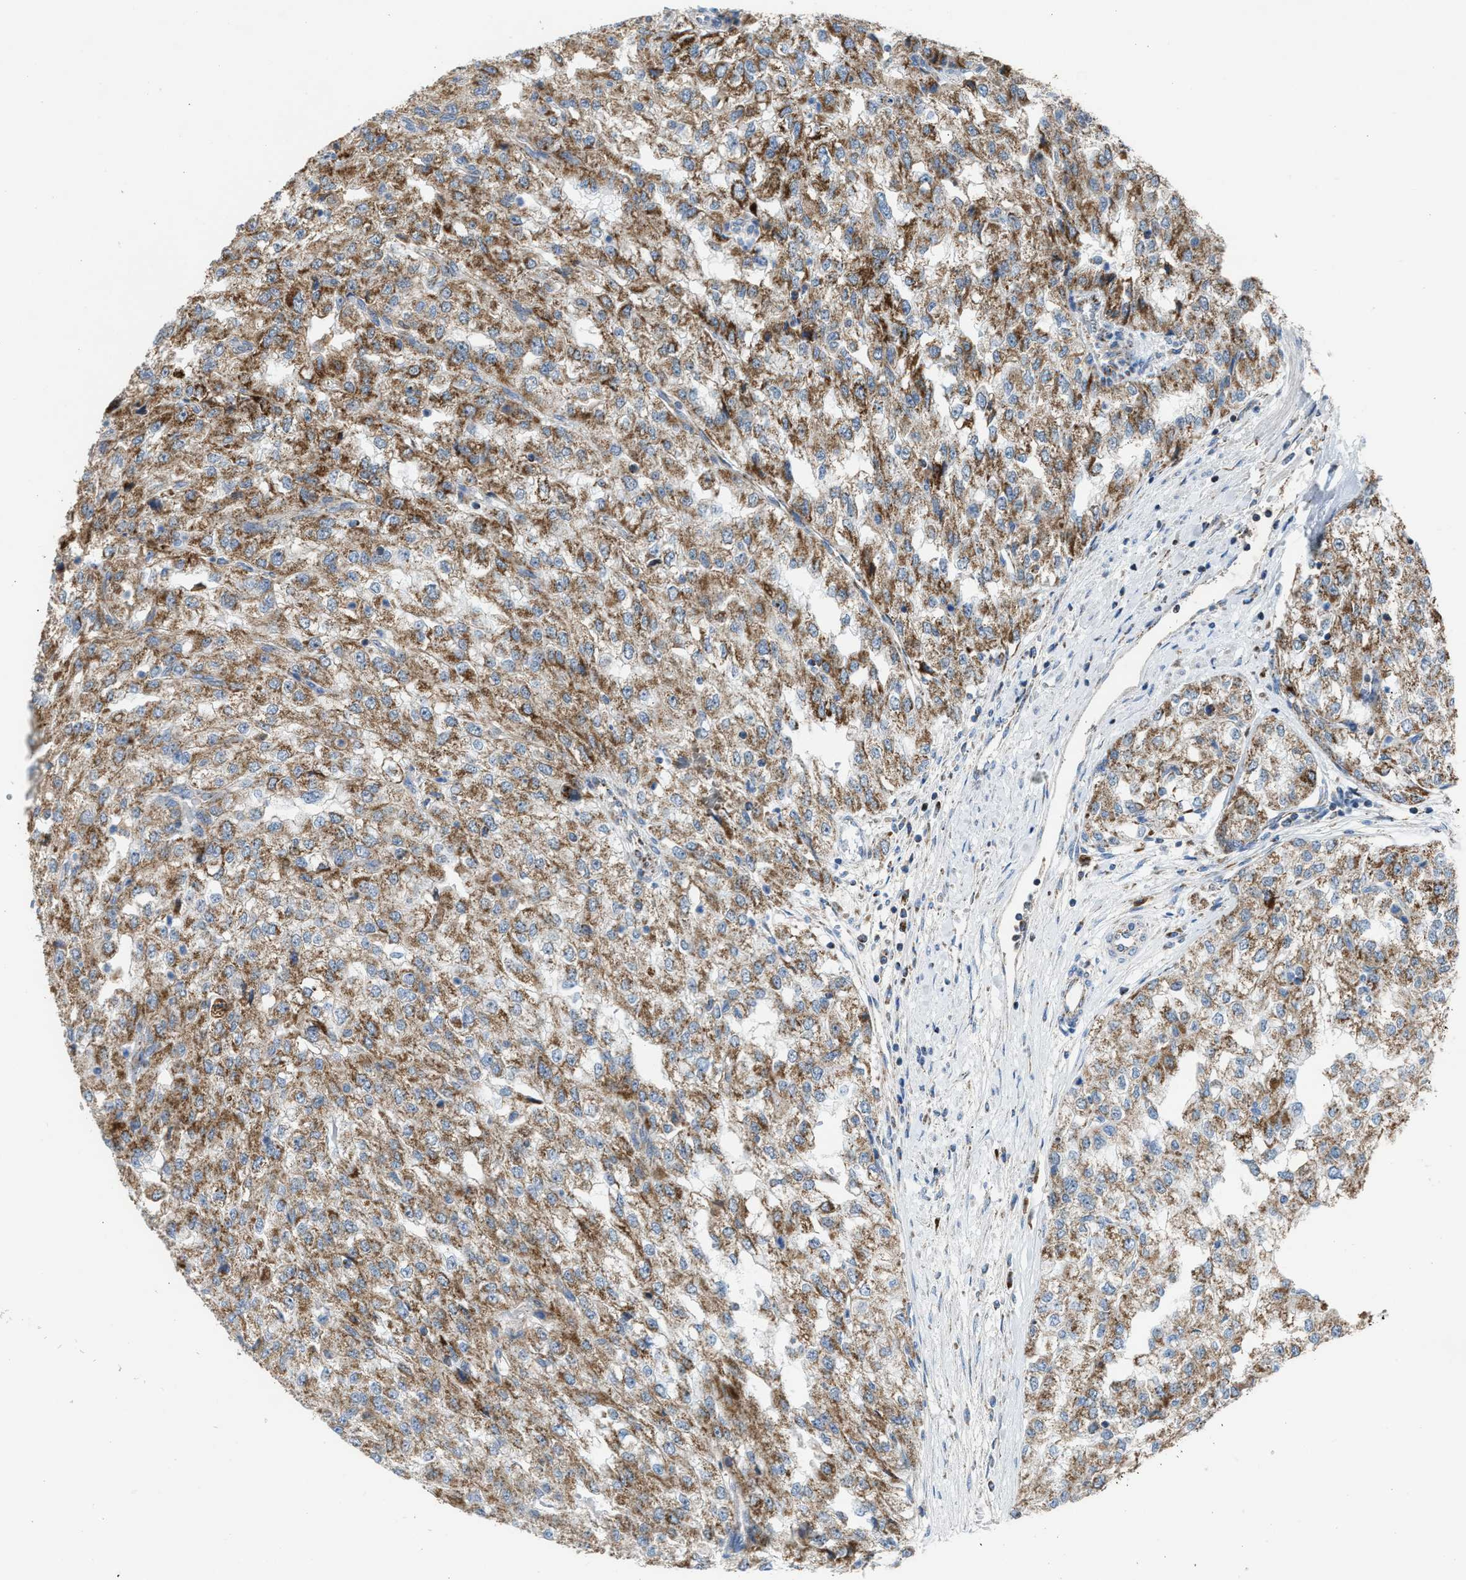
{"staining": {"intensity": "moderate", "quantity": ">75%", "location": "cytoplasmic/membranous"}, "tissue": "renal cancer", "cell_type": "Tumor cells", "image_type": "cancer", "snomed": [{"axis": "morphology", "description": "Adenocarcinoma, NOS"}, {"axis": "topography", "description": "Kidney"}], "caption": "Approximately >75% of tumor cells in renal cancer (adenocarcinoma) reveal moderate cytoplasmic/membranous protein expression as visualized by brown immunohistochemical staining.", "gene": "PMPCA", "patient": {"sex": "female", "age": 54}}